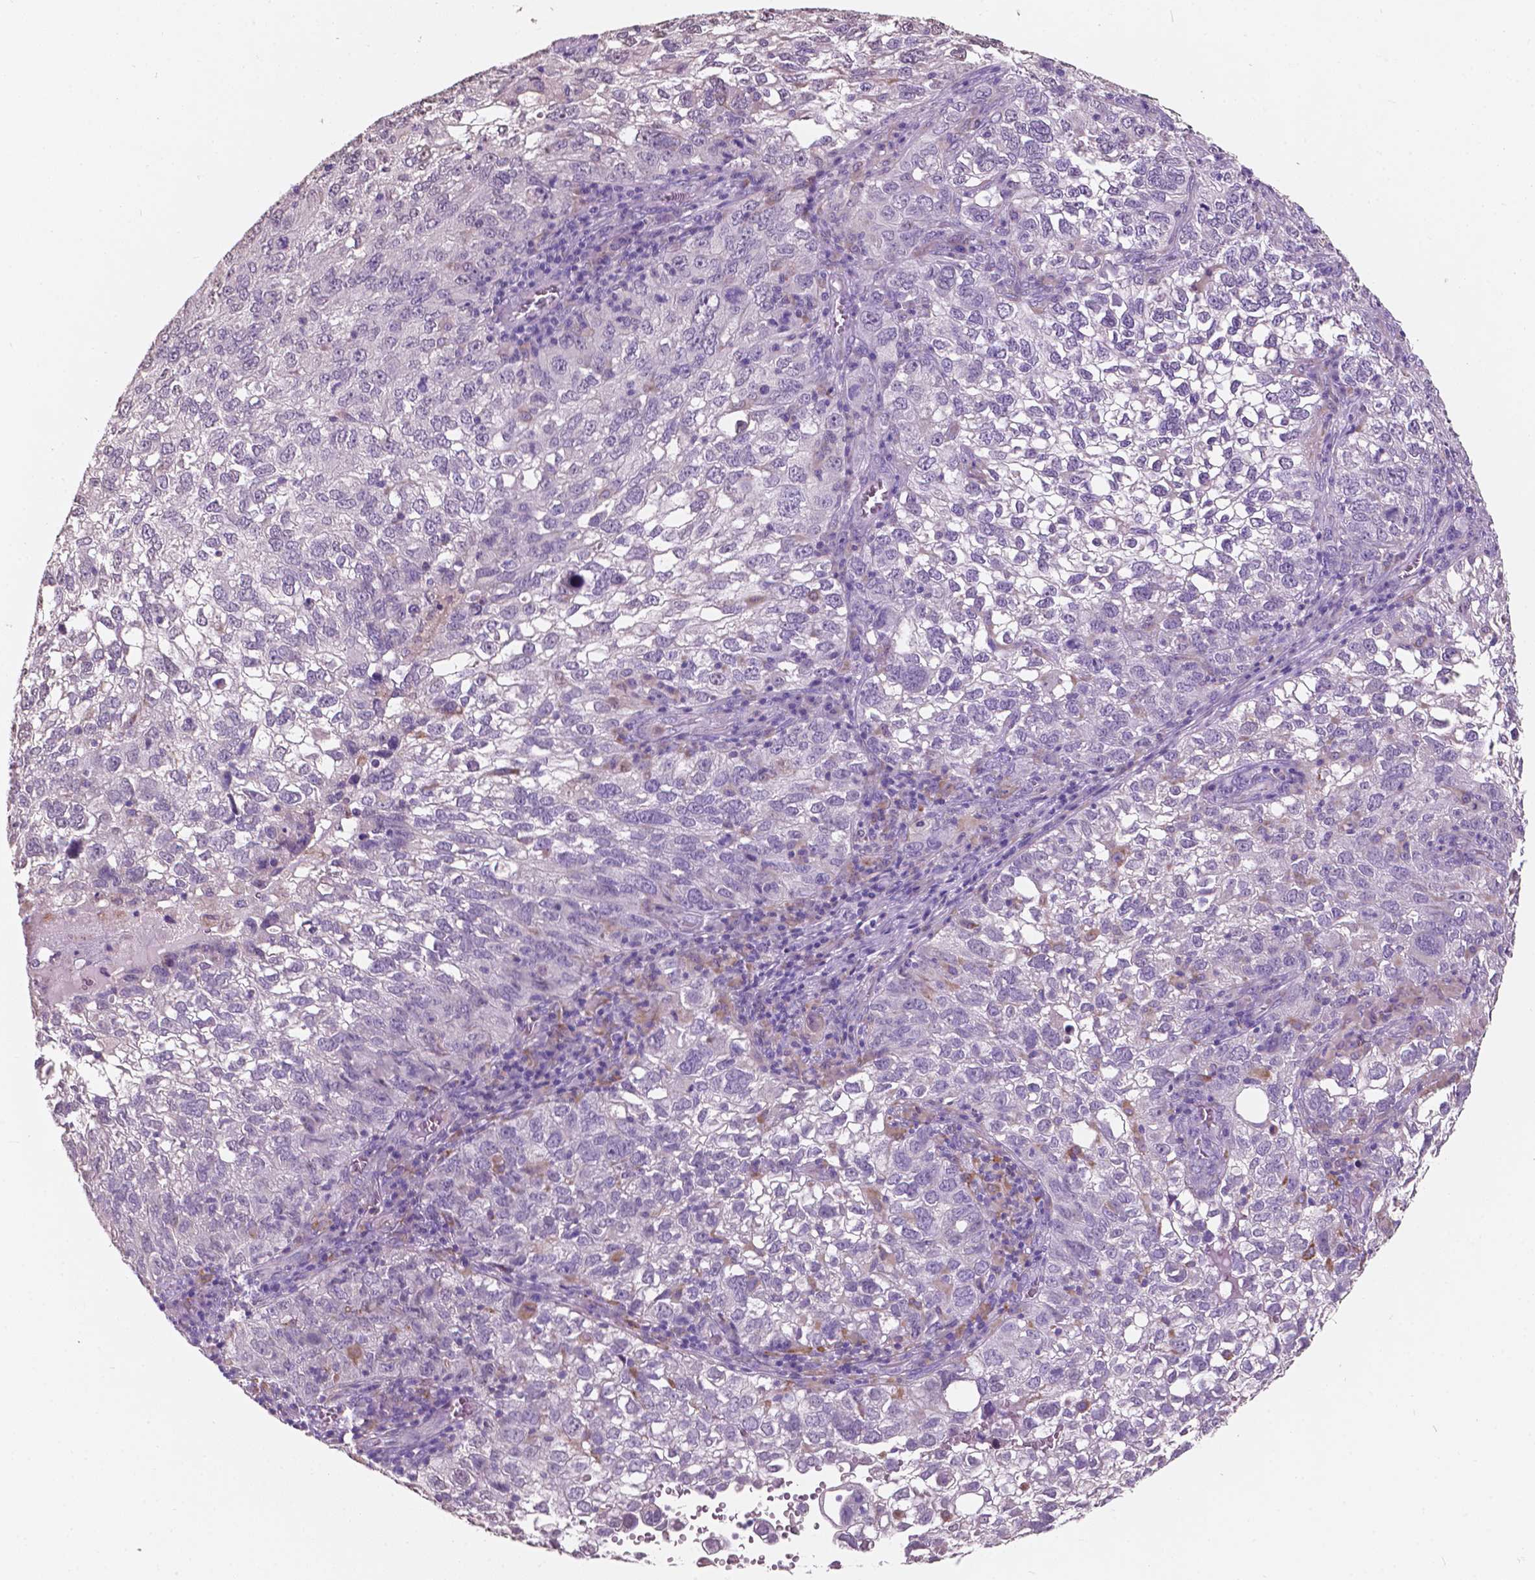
{"staining": {"intensity": "negative", "quantity": "none", "location": "none"}, "tissue": "cervical cancer", "cell_type": "Tumor cells", "image_type": "cancer", "snomed": [{"axis": "morphology", "description": "Squamous cell carcinoma, NOS"}, {"axis": "topography", "description": "Cervix"}], "caption": "Tumor cells are negative for protein expression in human cervical squamous cell carcinoma.", "gene": "IREB2", "patient": {"sex": "female", "age": 55}}